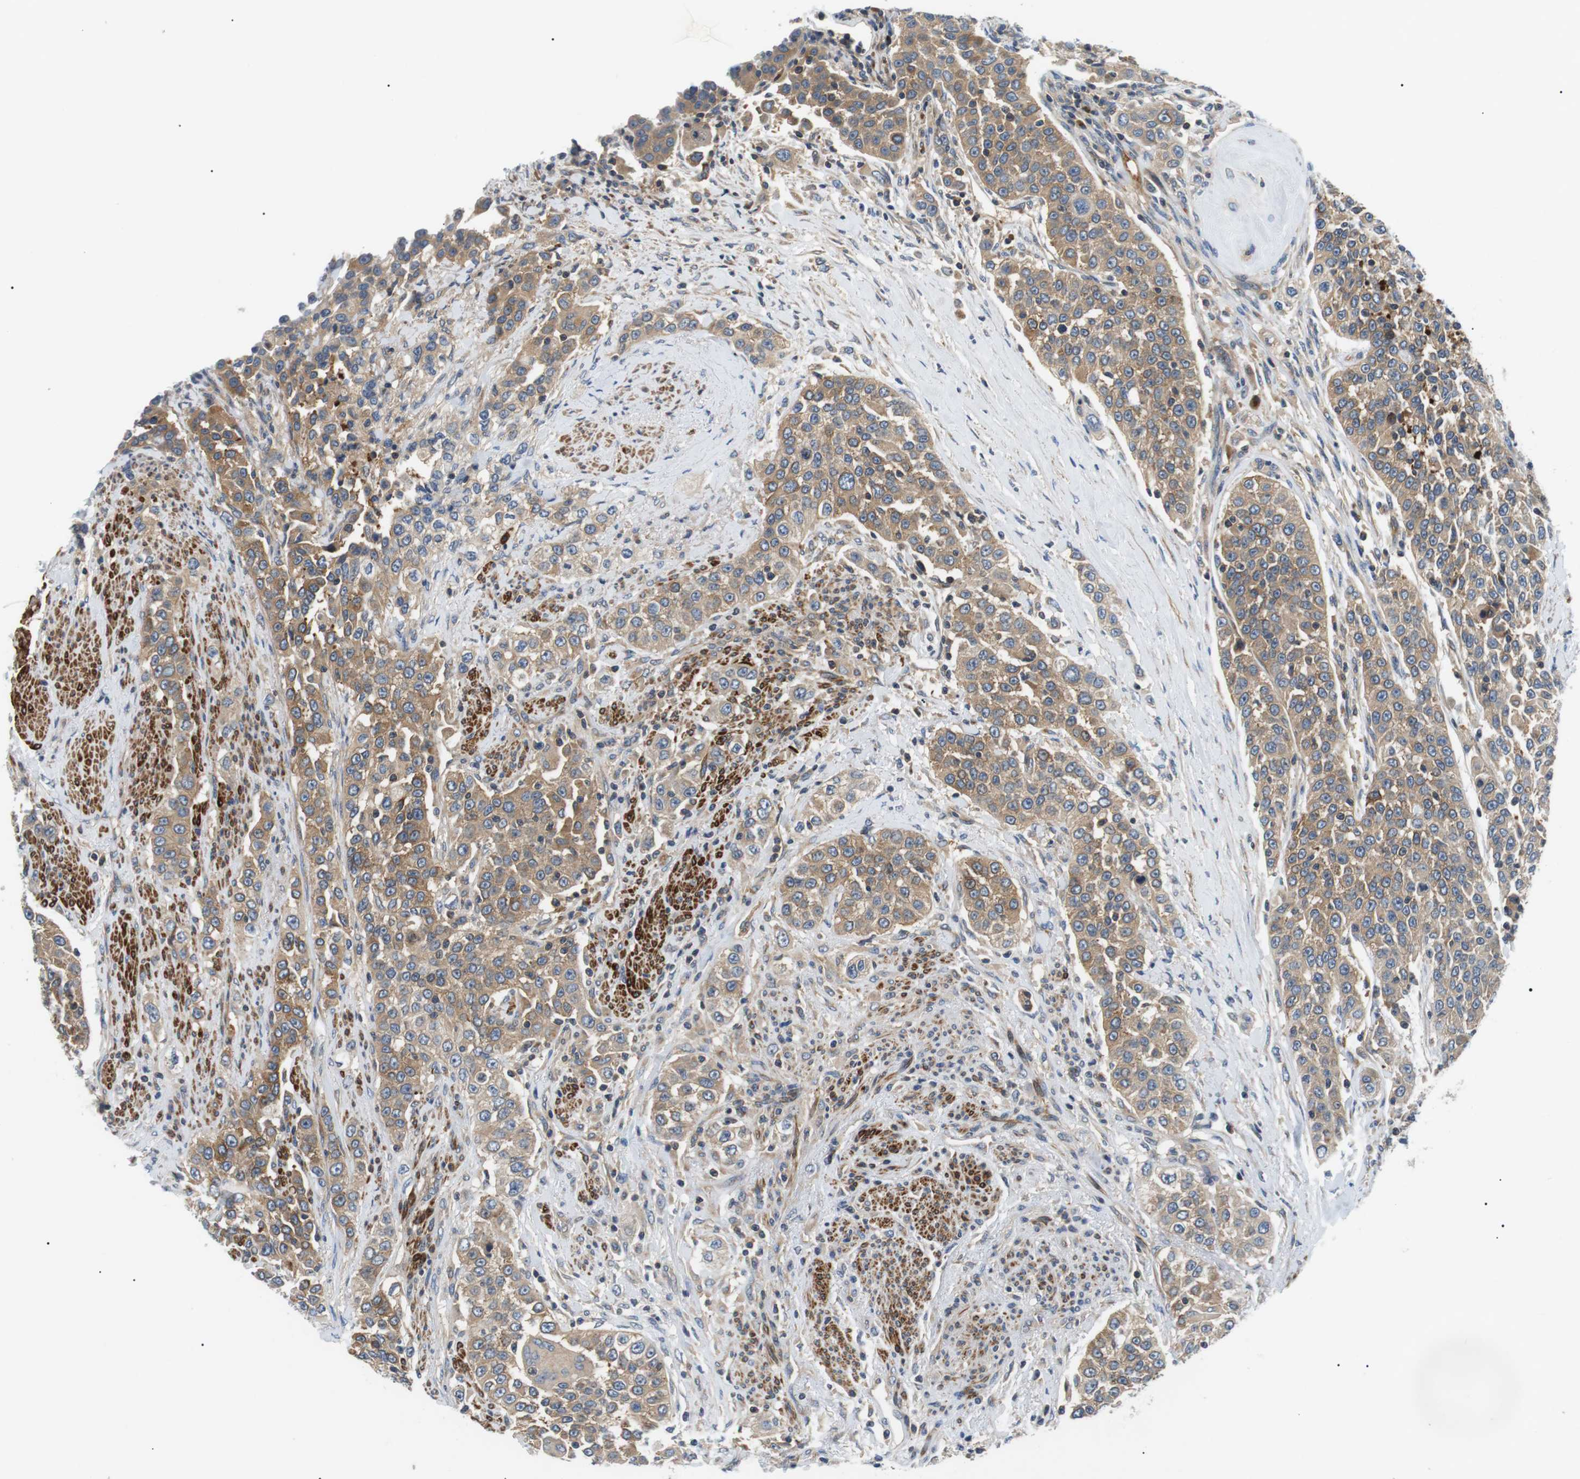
{"staining": {"intensity": "moderate", "quantity": ">75%", "location": "cytoplasmic/membranous"}, "tissue": "urothelial cancer", "cell_type": "Tumor cells", "image_type": "cancer", "snomed": [{"axis": "morphology", "description": "Urothelial carcinoma, High grade"}, {"axis": "topography", "description": "Urinary bladder"}], "caption": "Tumor cells demonstrate medium levels of moderate cytoplasmic/membranous expression in approximately >75% of cells in urothelial cancer. (DAB IHC, brown staining for protein, blue staining for nuclei).", "gene": "DIPK1A", "patient": {"sex": "female", "age": 80}}